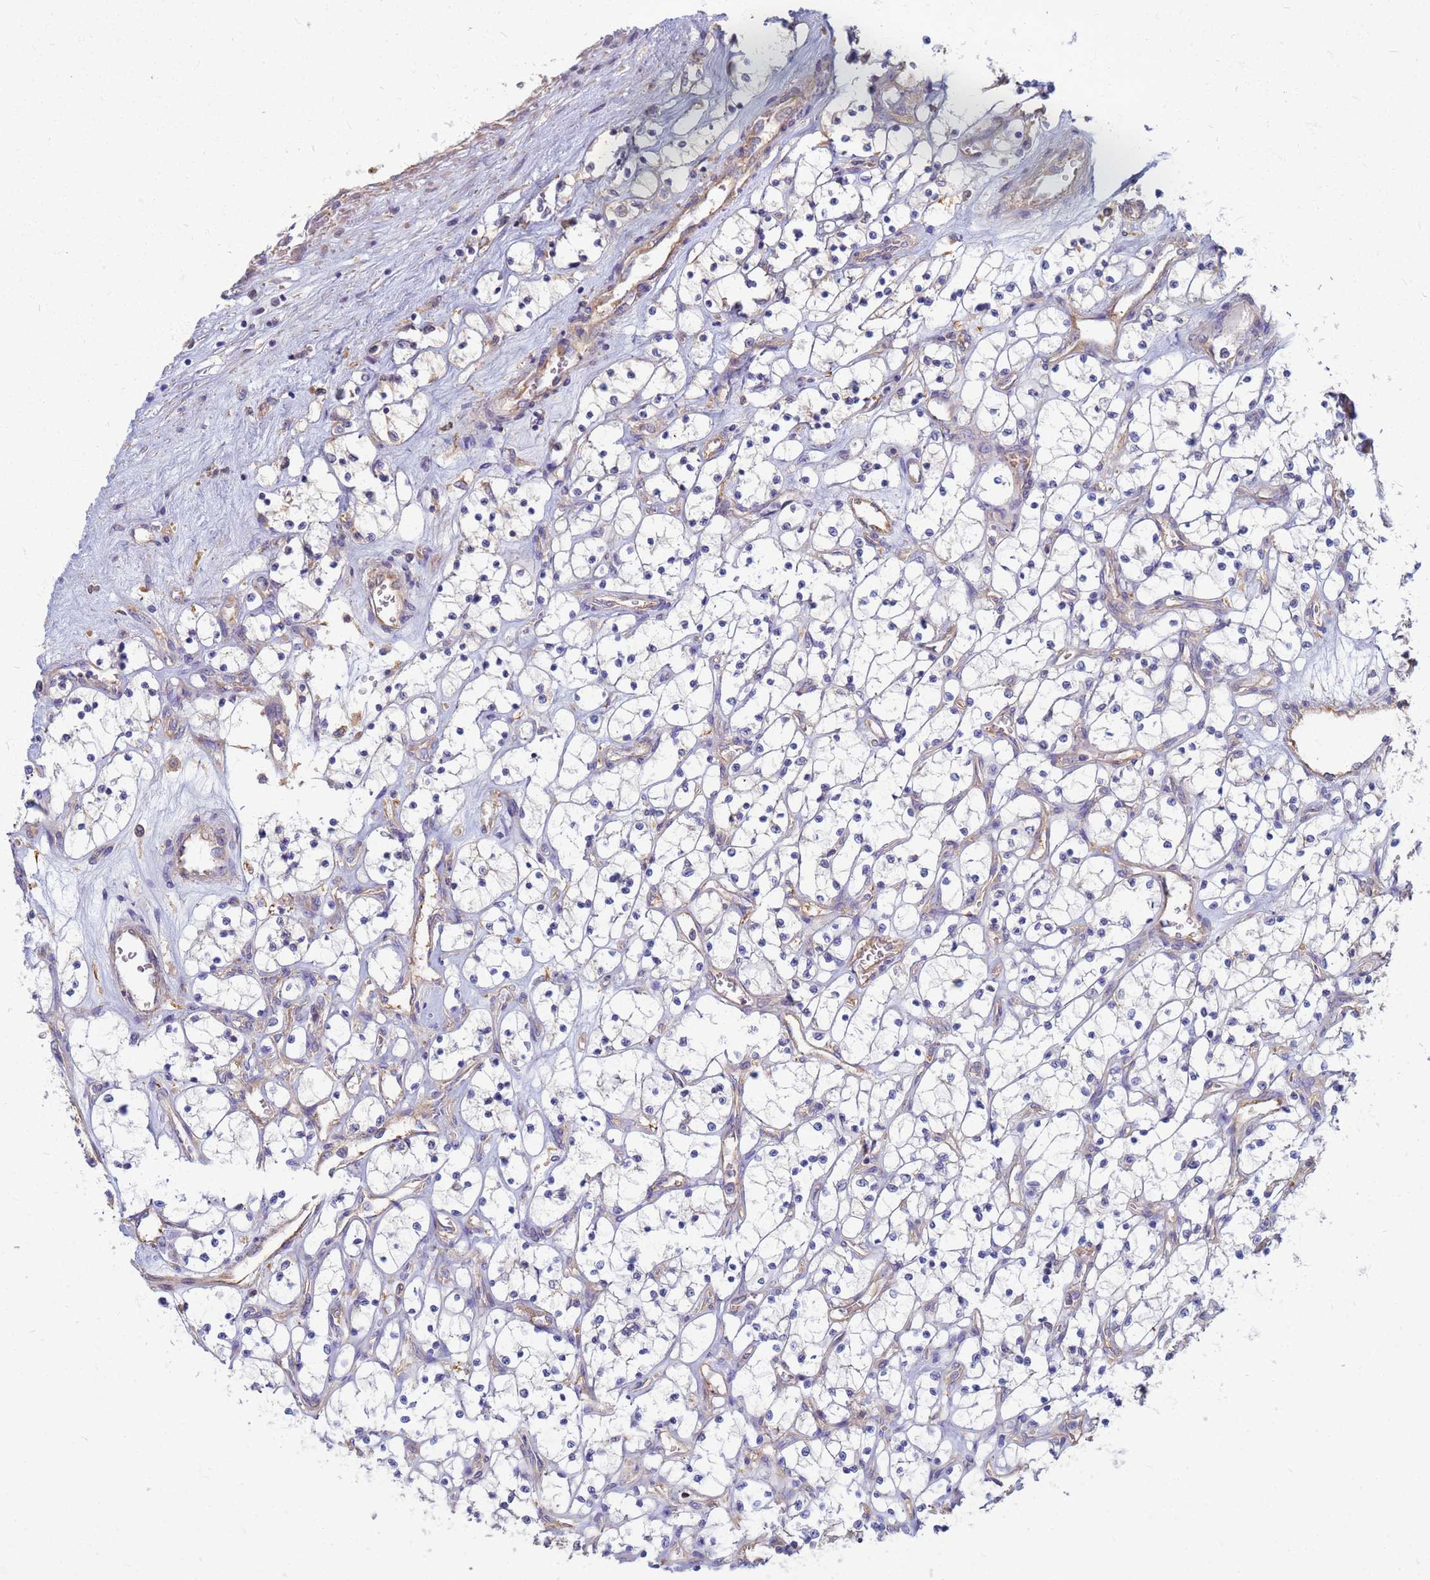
{"staining": {"intensity": "weak", "quantity": "25%-75%", "location": "cytoplasmic/membranous"}, "tissue": "renal cancer", "cell_type": "Tumor cells", "image_type": "cancer", "snomed": [{"axis": "morphology", "description": "Adenocarcinoma, NOS"}, {"axis": "topography", "description": "Kidney"}], "caption": "Immunohistochemistry (IHC) (DAB (3,3'-diaminobenzidine)) staining of adenocarcinoma (renal) reveals weak cytoplasmic/membranous protein staining in about 25%-75% of tumor cells.", "gene": "EEA1", "patient": {"sex": "female", "age": 69}}